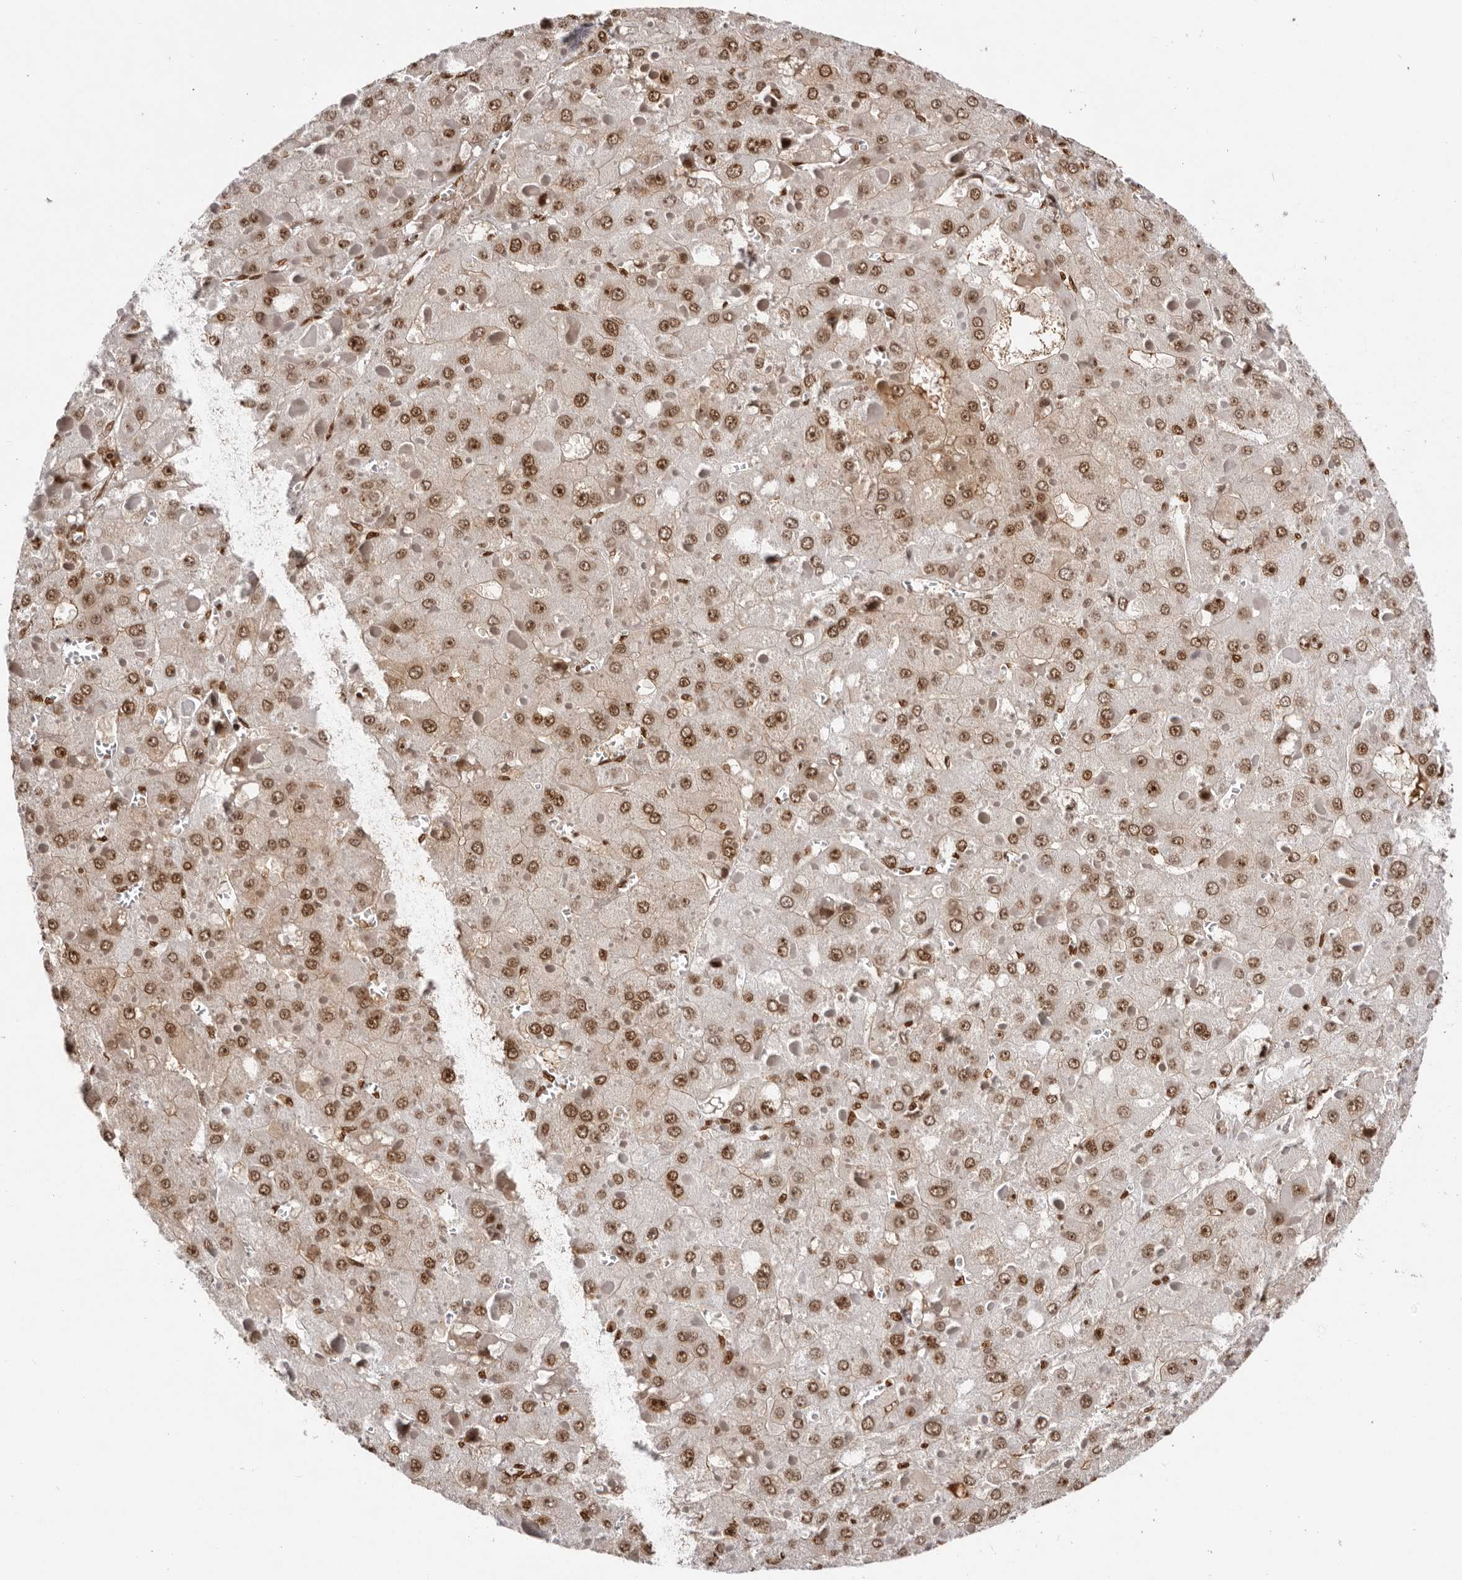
{"staining": {"intensity": "moderate", "quantity": ">75%", "location": "nuclear"}, "tissue": "liver cancer", "cell_type": "Tumor cells", "image_type": "cancer", "snomed": [{"axis": "morphology", "description": "Carcinoma, Hepatocellular, NOS"}, {"axis": "topography", "description": "Liver"}], "caption": "Immunohistochemical staining of human liver cancer shows medium levels of moderate nuclear positivity in about >75% of tumor cells. The protein is stained brown, and the nuclei are stained in blue (DAB (3,3'-diaminobenzidine) IHC with brightfield microscopy, high magnification).", "gene": "CHTOP", "patient": {"sex": "female", "age": 73}}